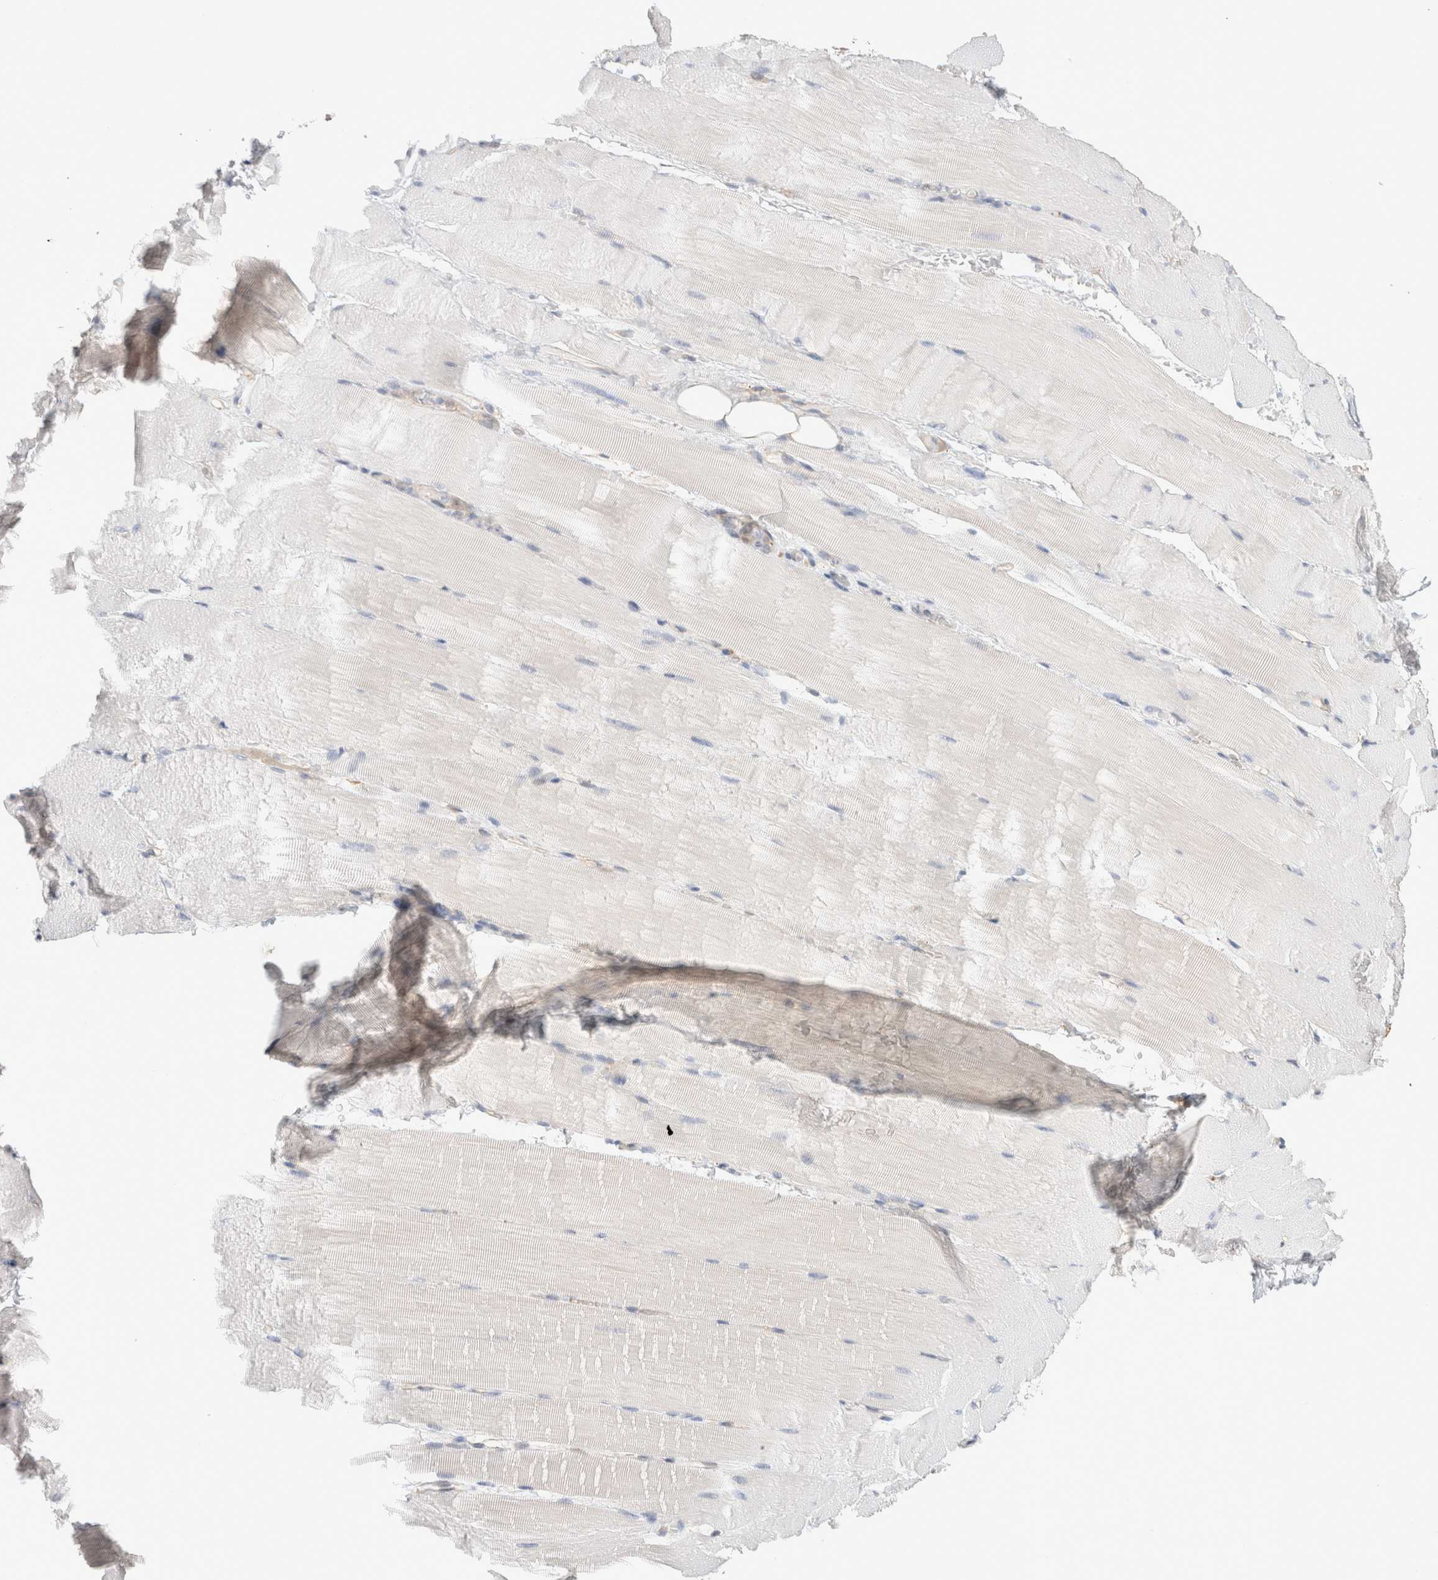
{"staining": {"intensity": "negative", "quantity": "none", "location": "none"}, "tissue": "skeletal muscle", "cell_type": "Myocytes", "image_type": "normal", "snomed": [{"axis": "morphology", "description": "Normal tissue, NOS"}, {"axis": "topography", "description": "Skeletal muscle"}, {"axis": "topography", "description": "Parathyroid gland"}], "caption": "Protein analysis of normal skeletal muscle demonstrates no significant expression in myocytes.", "gene": "CAPN2", "patient": {"sex": "female", "age": 37}}